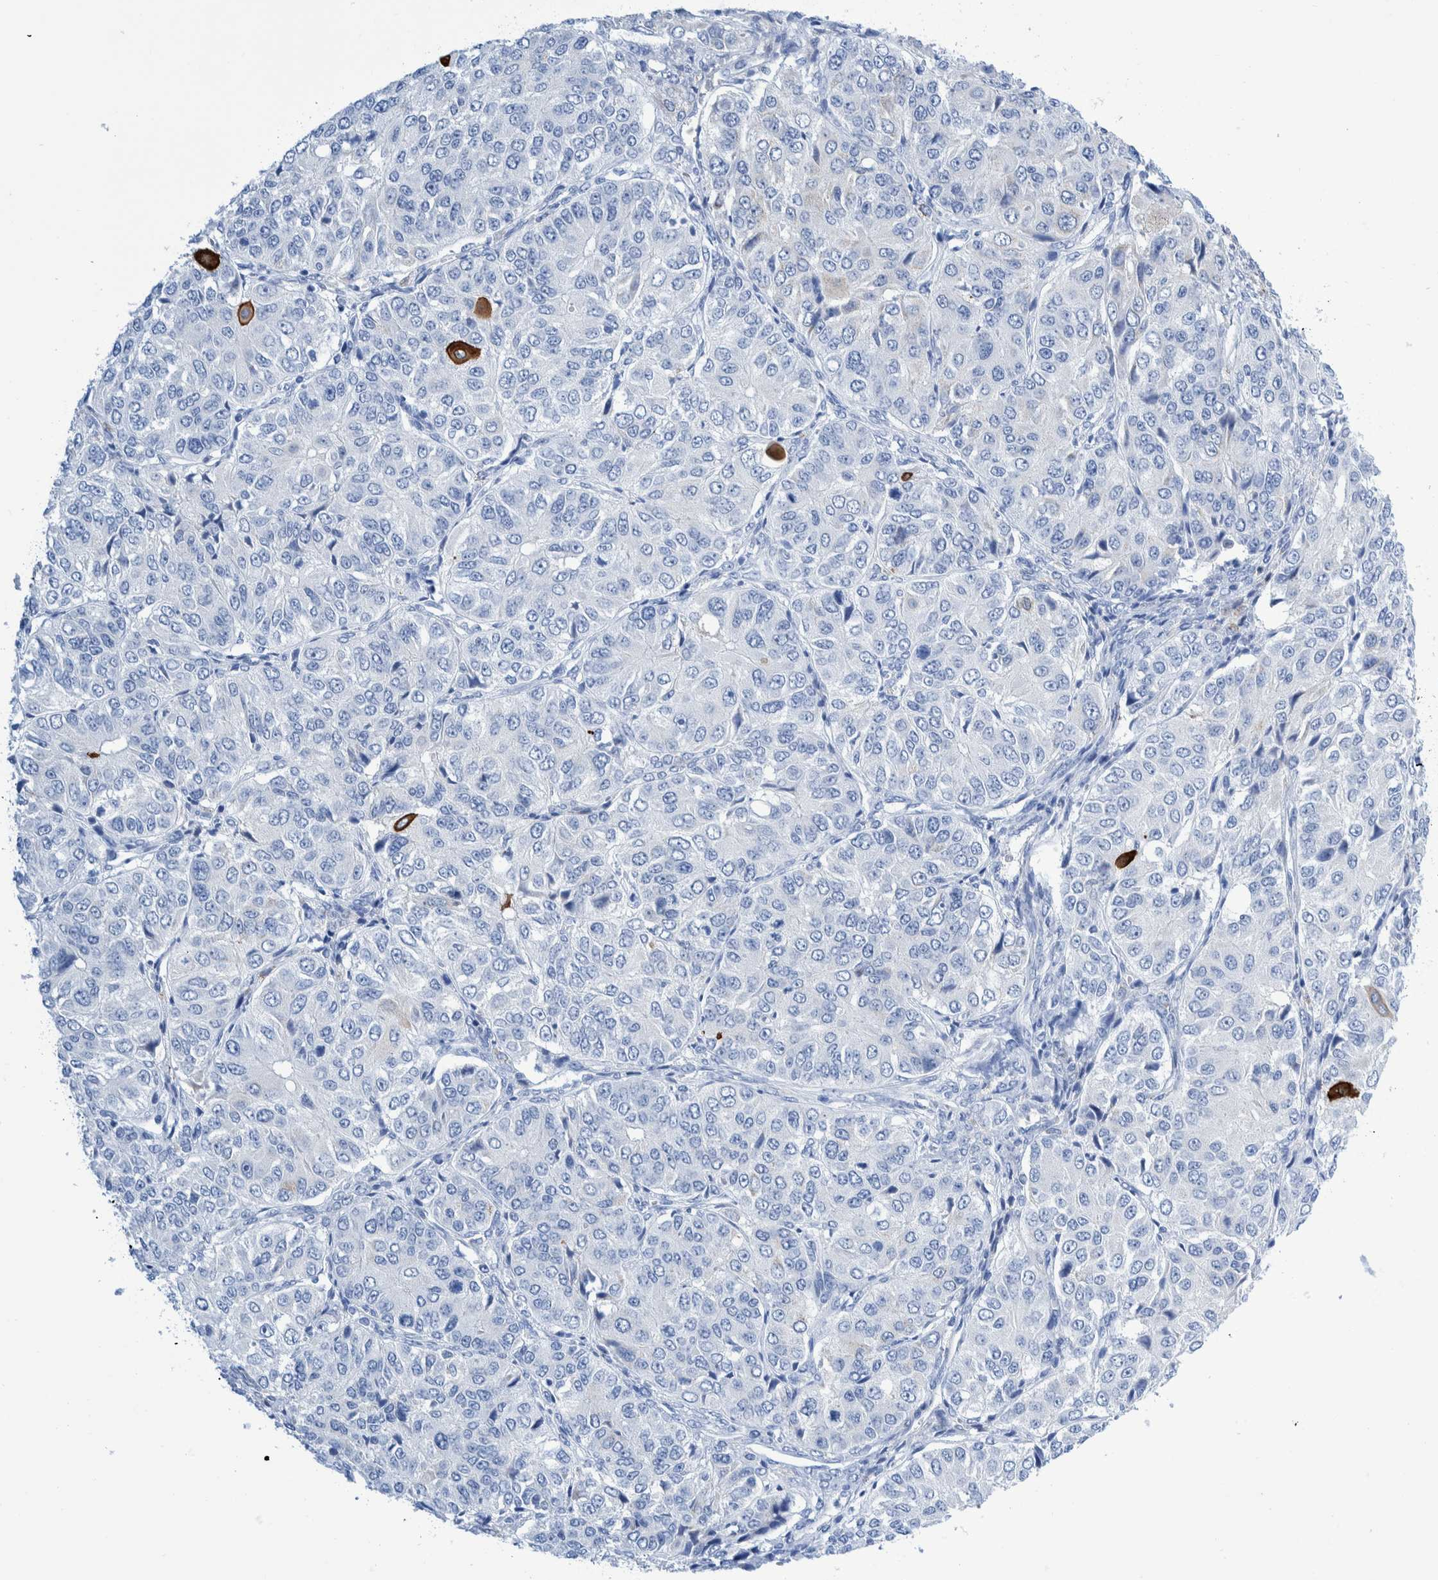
{"staining": {"intensity": "negative", "quantity": "none", "location": "none"}, "tissue": "ovarian cancer", "cell_type": "Tumor cells", "image_type": "cancer", "snomed": [{"axis": "morphology", "description": "Carcinoma, endometroid"}, {"axis": "topography", "description": "Ovary"}], "caption": "The IHC histopathology image has no significant staining in tumor cells of ovarian cancer tissue.", "gene": "KRT14", "patient": {"sex": "female", "age": 51}}